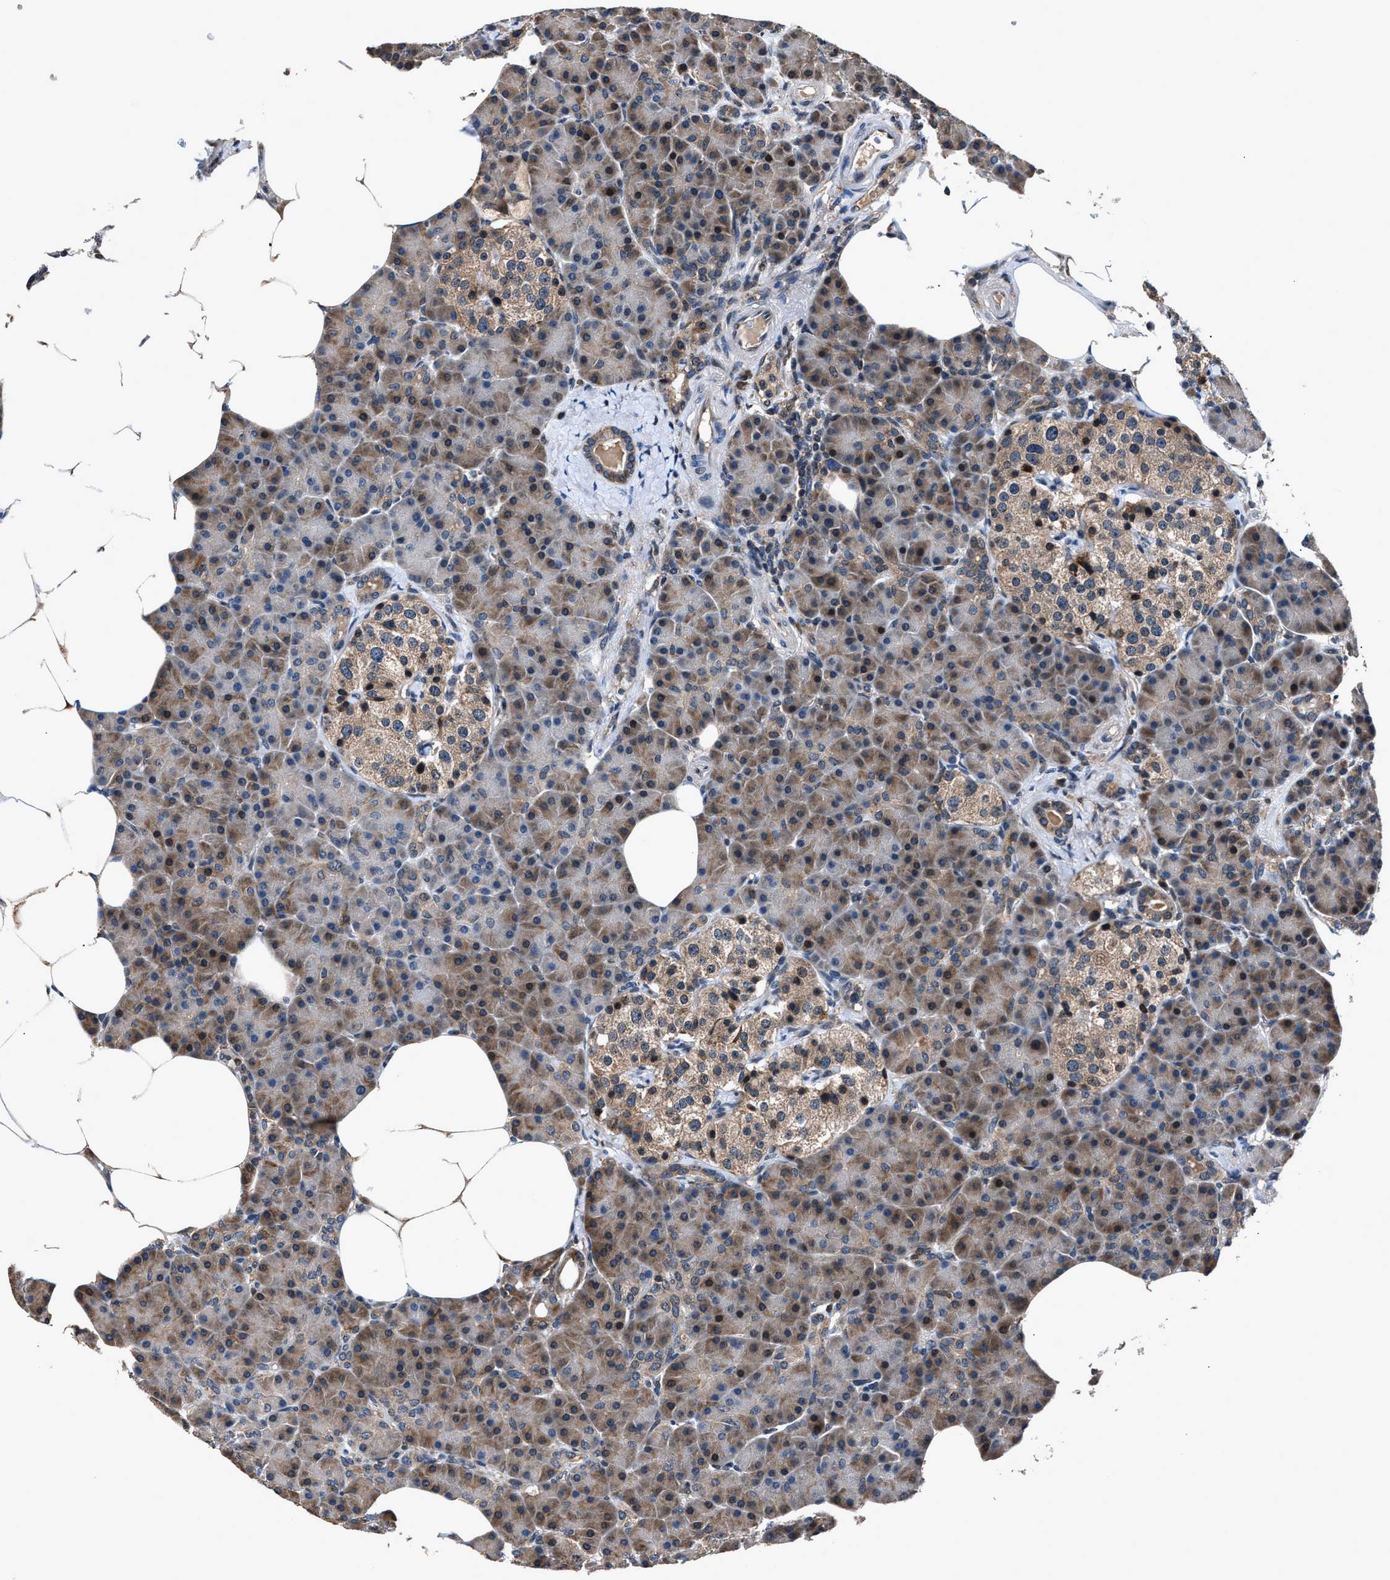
{"staining": {"intensity": "moderate", "quantity": "25%-75%", "location": "cytoplasmic/membranous,nuclear"}, "tissue": "pancreas", "cell_type": "Exocrine glandular cells", "image_type": "normal", "snomed": [{"axis": "morphology", "description": "Normal tissue, NOS"}, {"axis": "topography", "description": "Pancreas"}], "caption": "Moderate cytoplasmic/membranous,nuclear protein expression is identified in about 25%-75% of exocrine glandular cells in pancreas.", "gene": "TNRC18", "patient": {"sex": "female", "age": 70}}